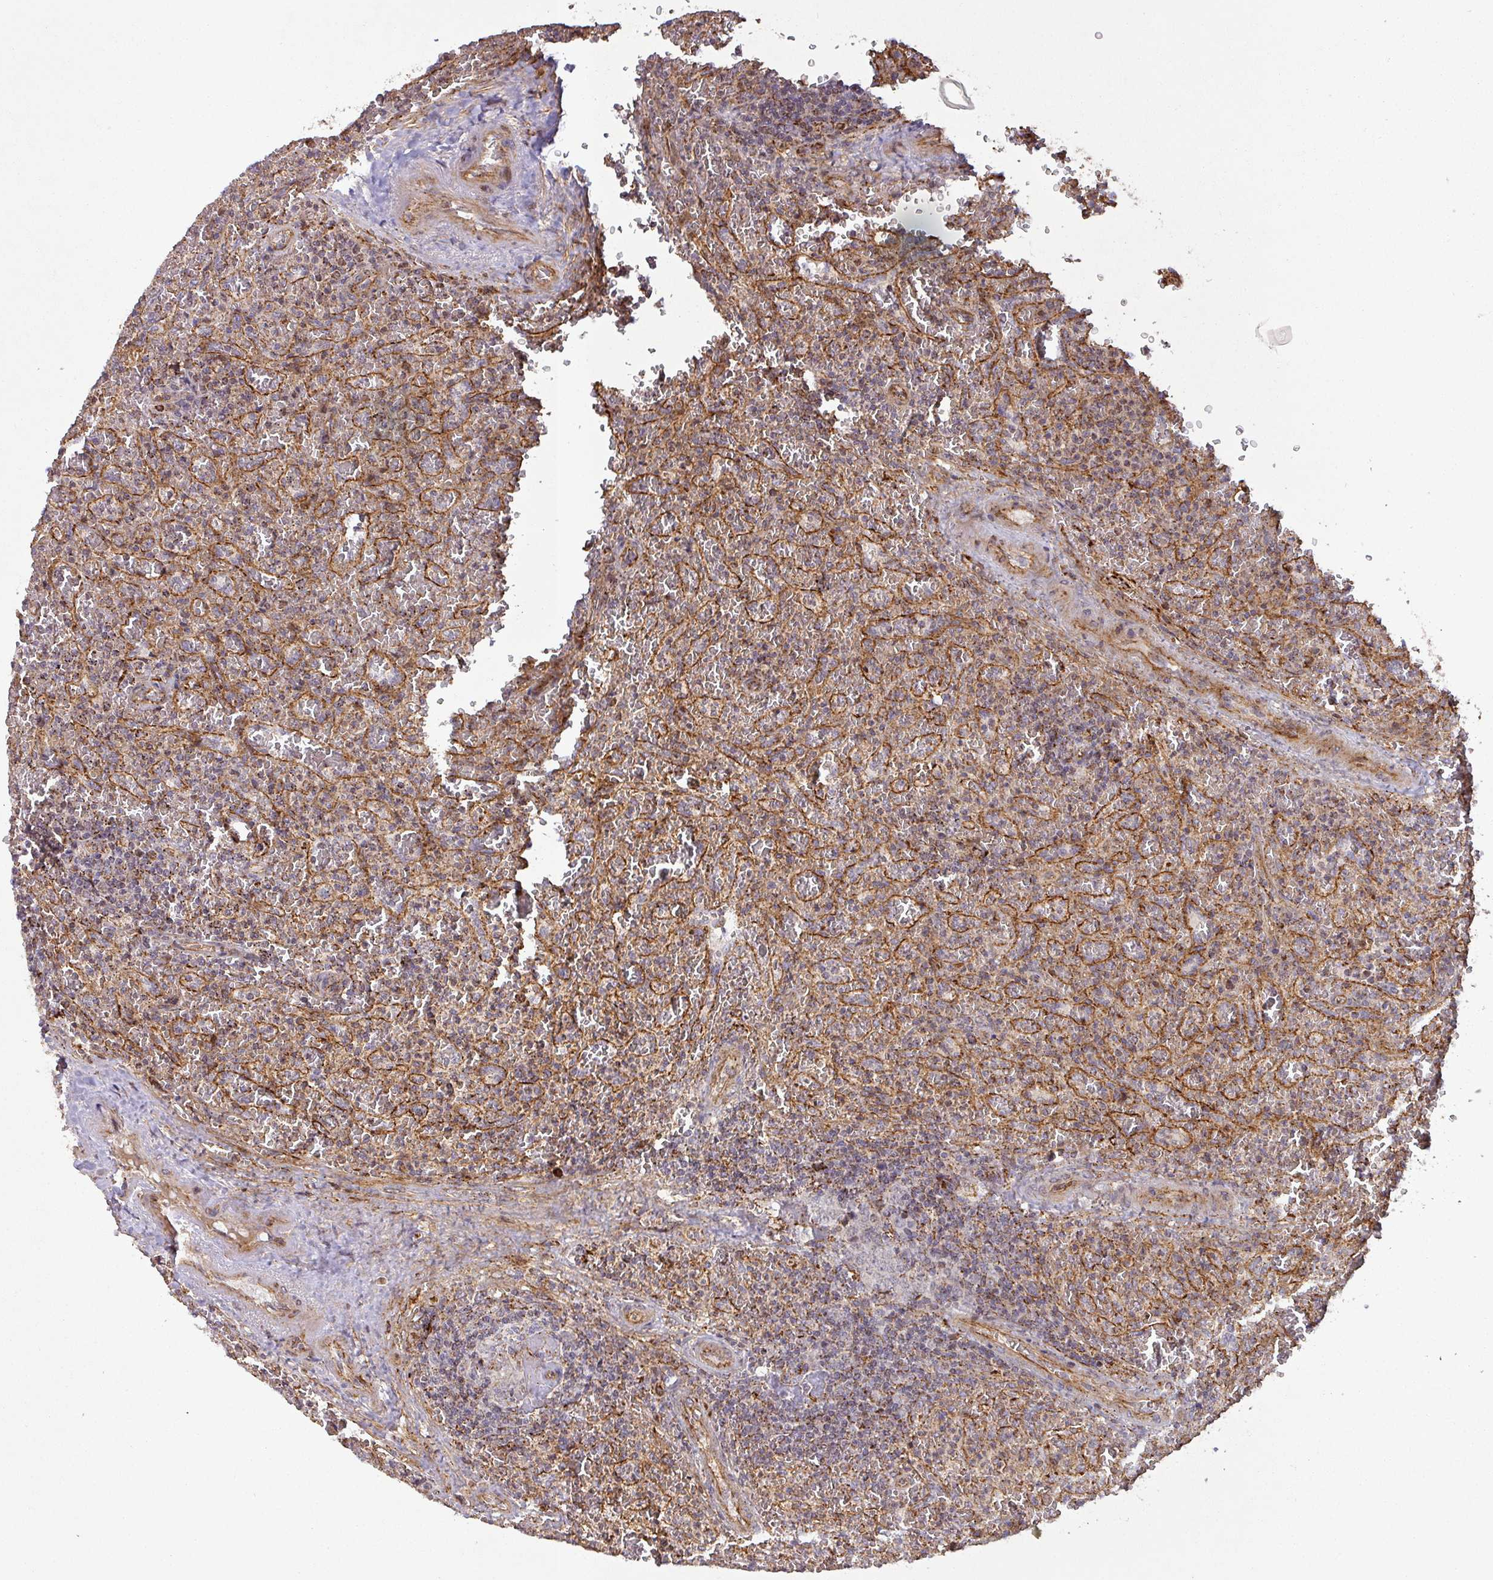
{"staining": {"intensity": "weak", "quantity": "<25%", "location": "cytoplasmic/membranous"}, "tissue": "lymphoma", "cell_type": "Tumor cells", "image_type": "cancer", "snomed": [{"axis": "morphology", "description": "Malignant lymphoma, non-Hodgkin's type, Low grade"}, {"axis": "topography", "description": "Spleen"}], "caption": "Immunohistochemistry photomicrograph of neoplastic tissue: human lymphoma stained with DAB (3,3'-diaminobenzidine) demonstrates no significant protein positivity in tumor cells.", "gene": "GPD2", "patient": {"sex": "female", "age": 64}}